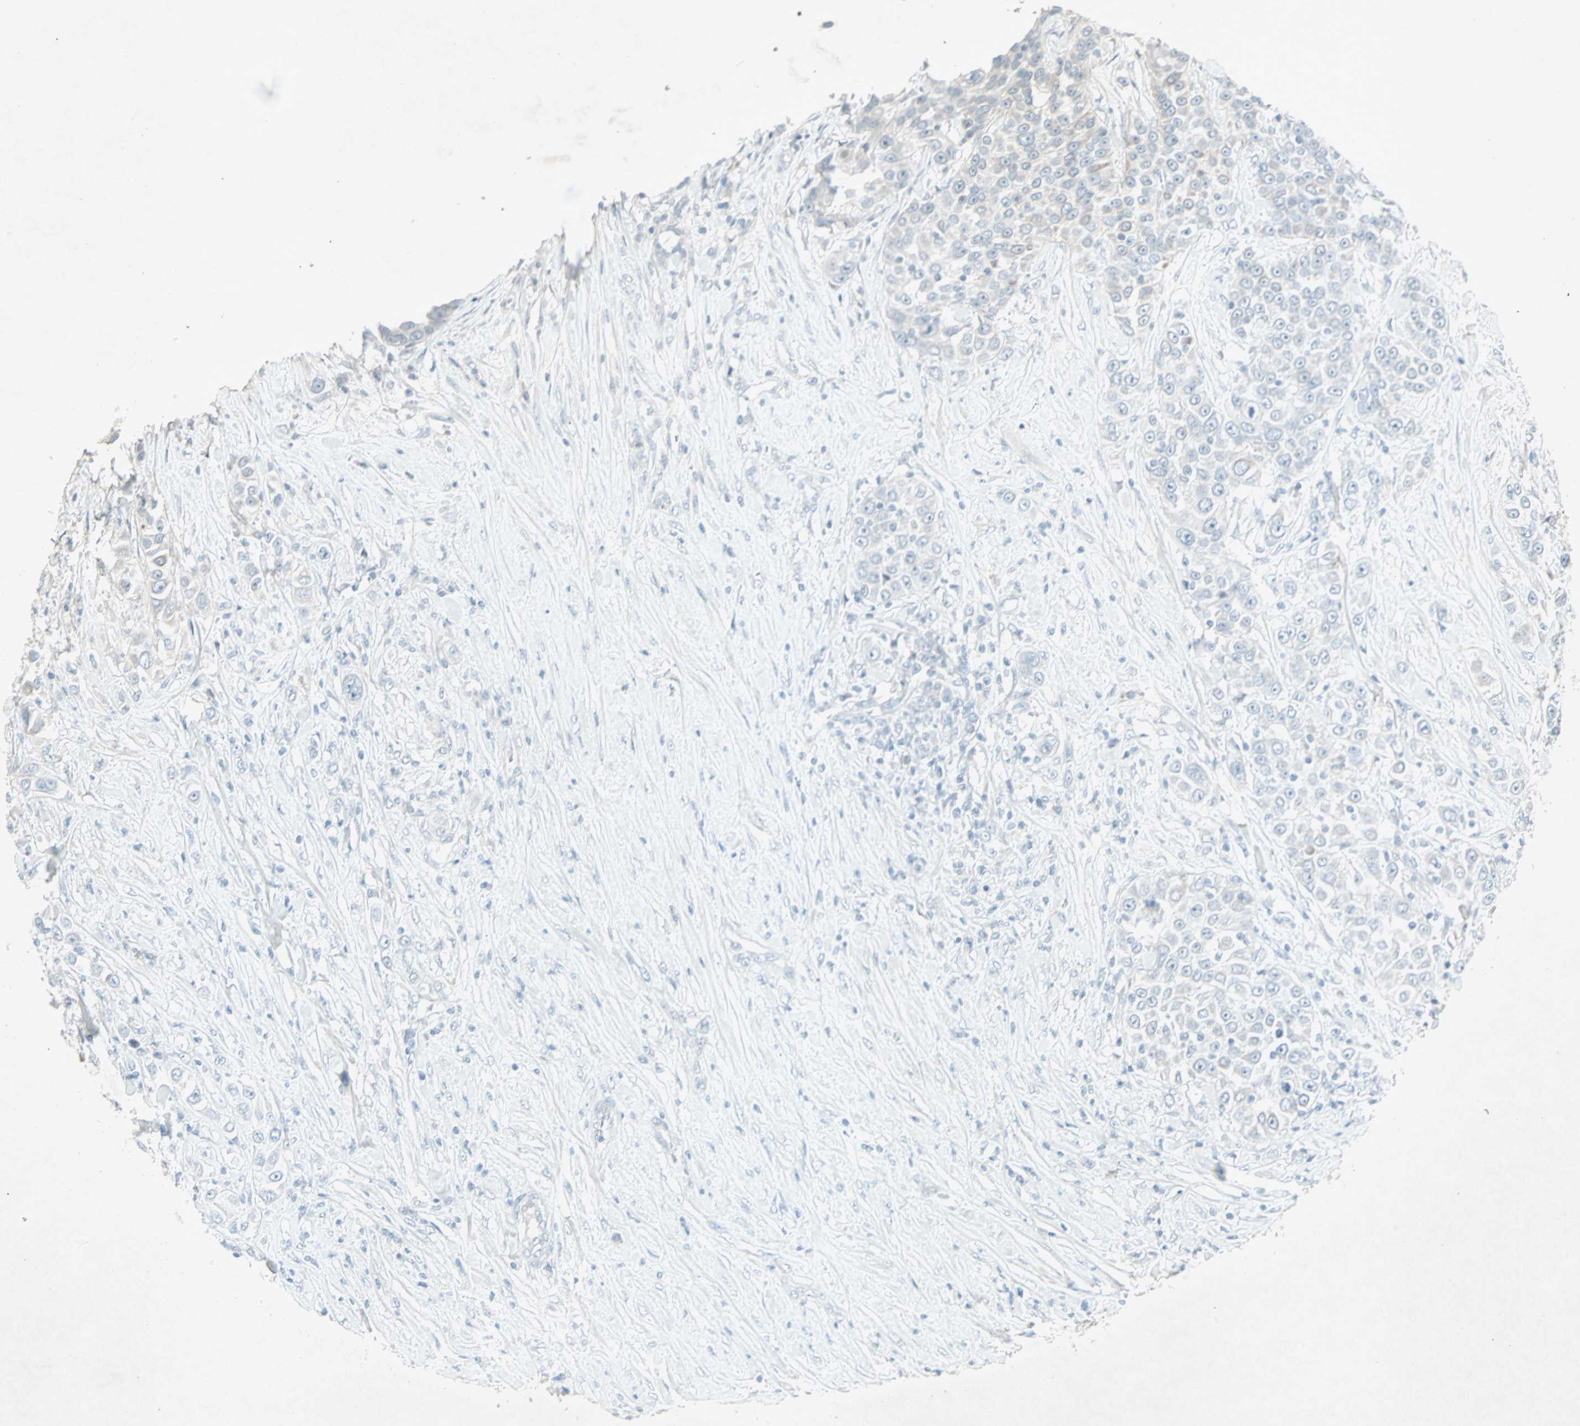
{"staining": {"intensity": "weak", "quantity": "<25%", "location": "cytoplasmic/membranous"}, "tissue": "urothelial cancer", "cell_type": "Tumor cells", "image_type": "cancer", "snomed": [{"axis": "morphology", "description": "Urothelial carcinoma, High grade"}, {"axis": "topography", "description": "Urinary bladder"}], "caption": "High magnification brightfield microscopy of high-grade urothelial carcinoma stained with DAB (brown) and counterstained with hematoxylin (blue): tumor cells show no significant staining. Brightfield microscopy of immunohistochemistry (IHC) stained with DAB (brown) and hematoxylin (blue), captured at high magnification.", "gene": "LANCL3", "patient": {"sex": "female", "age": 80}}